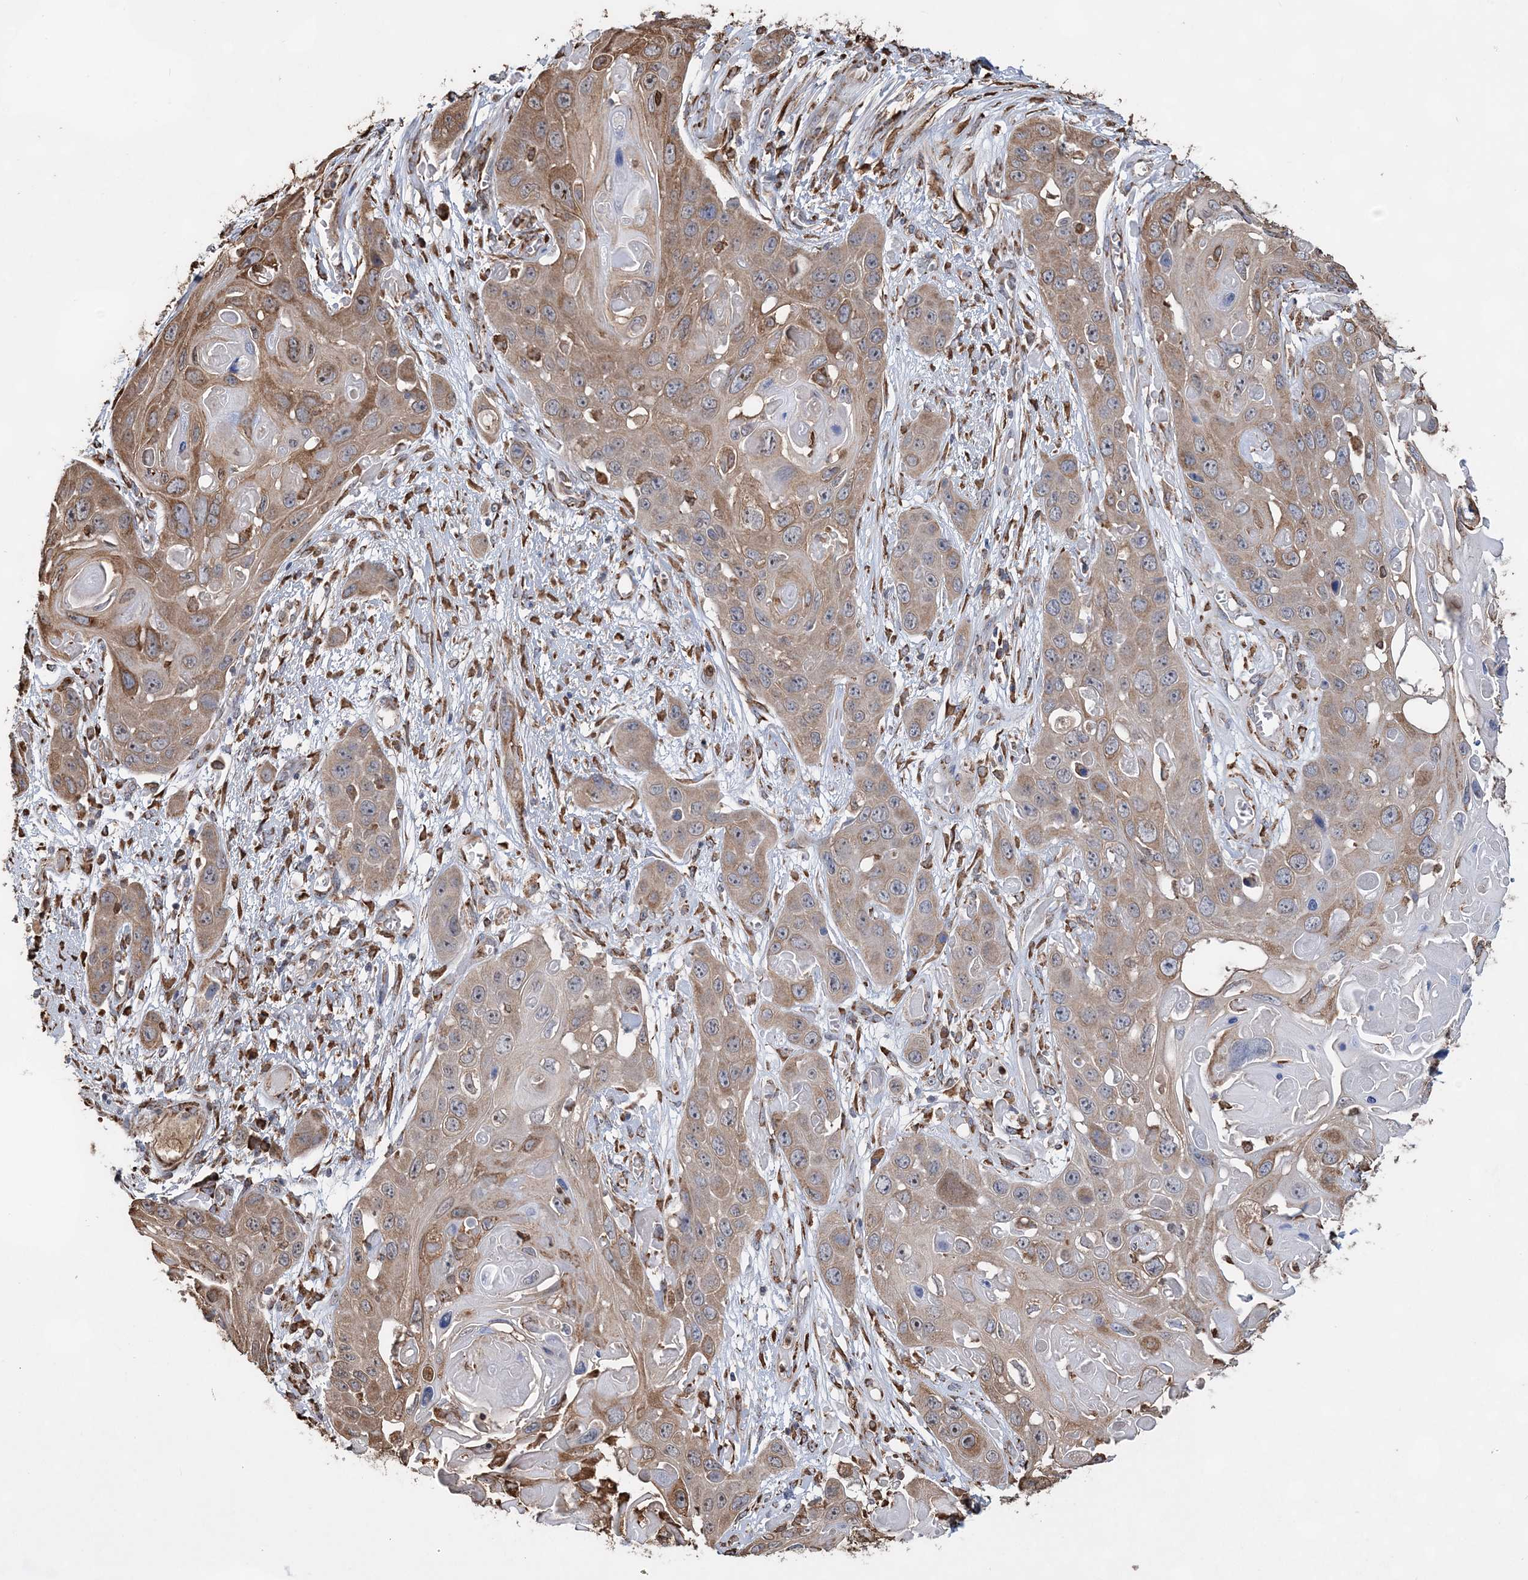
{"staining": {"intensity": "moderate", "quantity": ">75%", "location": "cytoplasmic/membranous"}, "tissue": "skin cancer", "cell_type": "Tumor cells", "image_type": "cancer", "snomed": [{"axis": "morphology", "description": "Squamous cell carcinoma, NOS"}, {"axis": "topography", "description": "Skin"}], "caption": "IHC micrograph of neoplastic tissue: human squamous cell carcinoma (skin) stained using IHC exhibits medium levels of moderate protein expression localized specifically in the cytoplasmic/membranous of tumor cells, appearing as a cytoplasmic/membranous brown color.", "gene": "WDR12", "patient": {"sex": "male", "age": 55}}